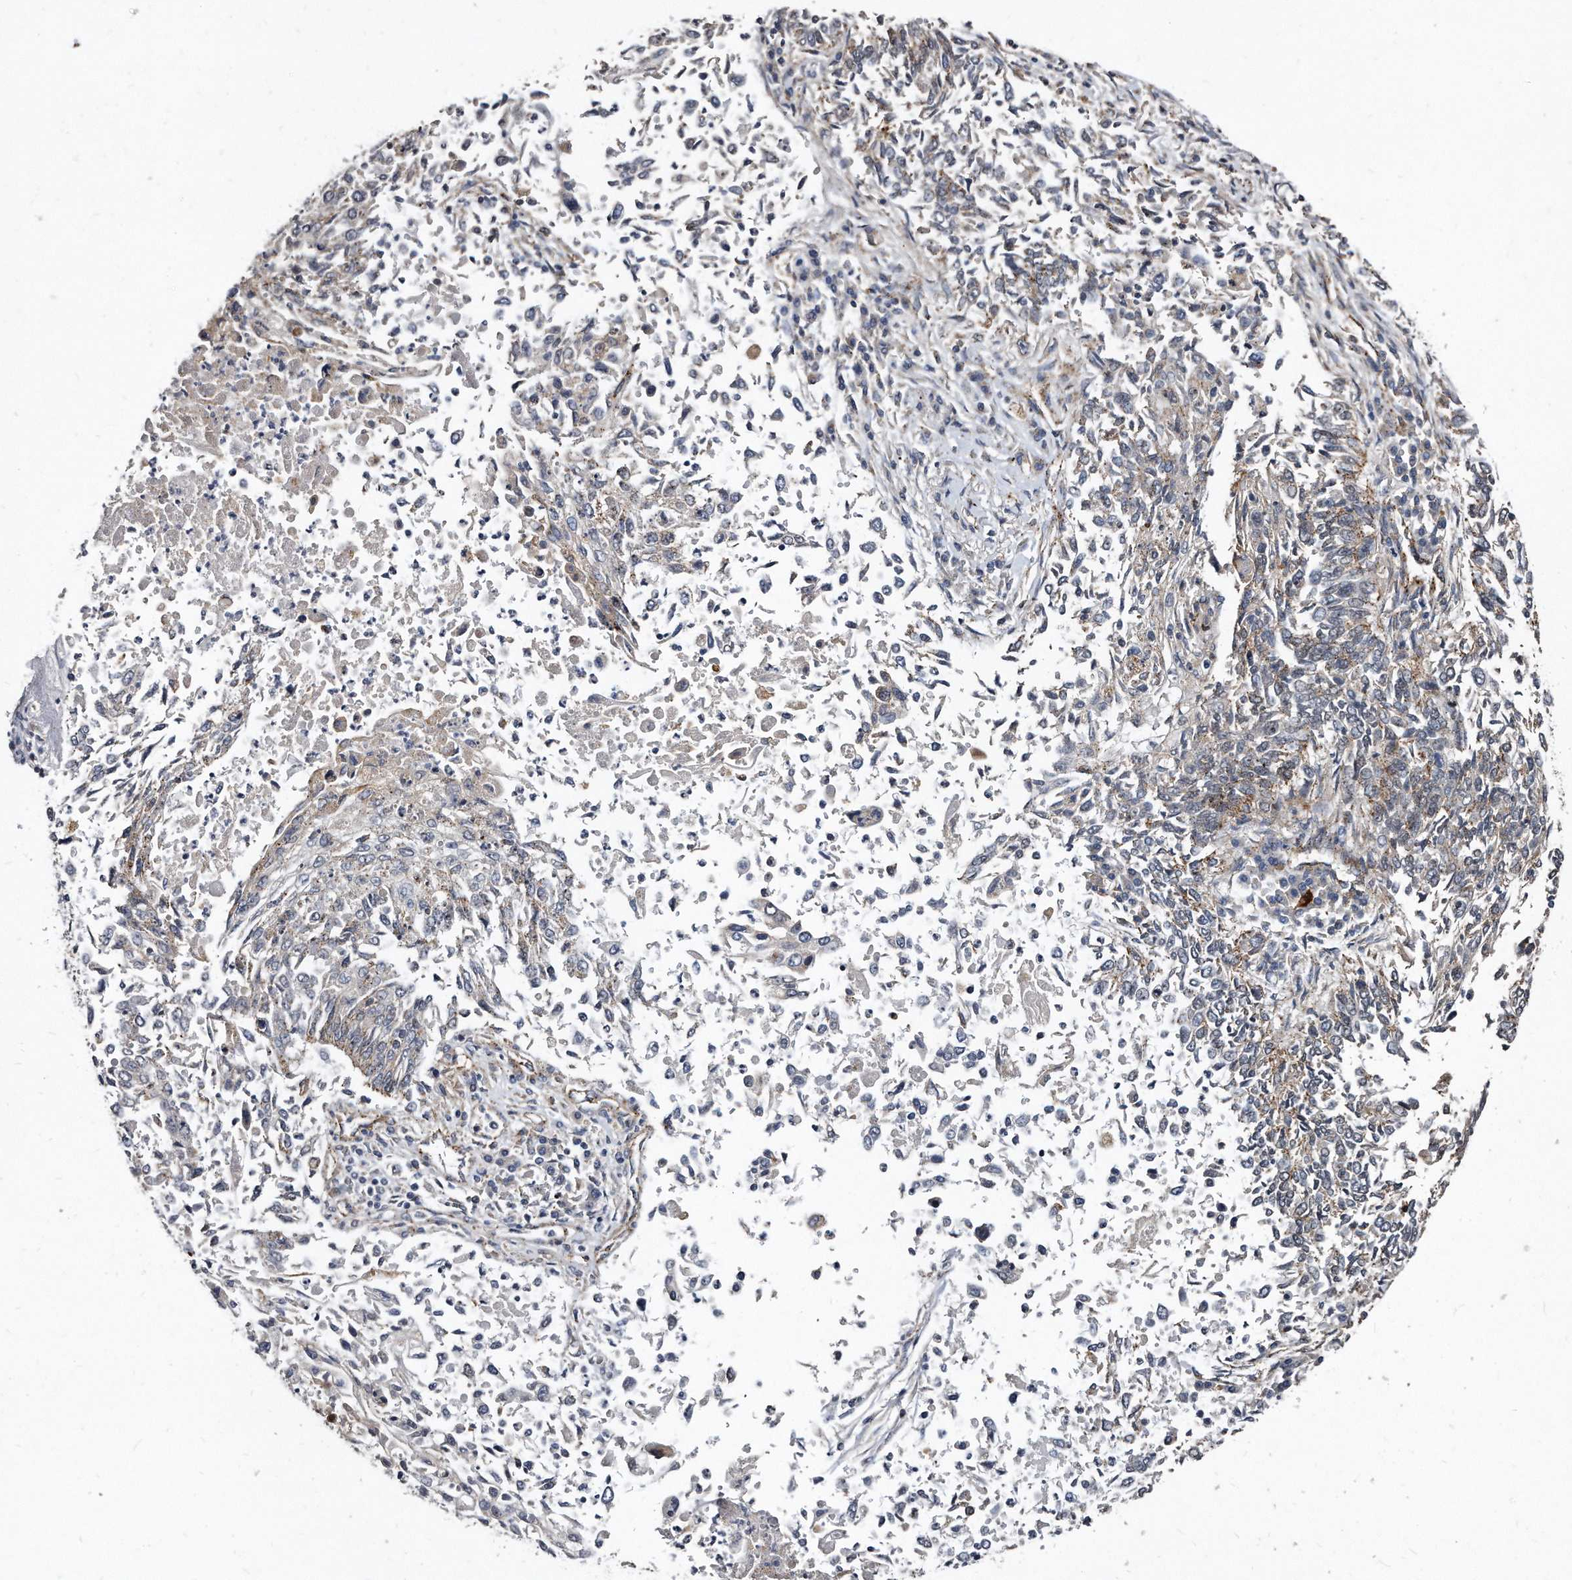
{"staining": {"intensity": "weak", "quantity": "<25%", "location": "cytoplasmic/membranous"}, "tissue": "lung cancer", "cell_type": "Tumor cells", "image_type": "cancer", "snomed": [{"axis": "morphology", "description": "Normal tissue, NOS"}, {"axis": "morphology", "description": "Squamous cell carcinoma, NOS"}, {"axis": "topography", "description": "Cartilage tissue"}, {"axis": "topography", "description": "Bronchus"}, {"axis": "topography", "description": "Lung"}, {"axis": "topography", "description": "Peripheral nerve tissue"}], "caption": "The image shows no staining of tumor cells in lung squamous cell carcinoma. The staining was performed using DAB to visualize the protein expression in brown, while the nuclei were stained in blue with hematoxylin (Magnification: 20x).", "gene": "KLHDC3", "patient": {"sex": "female", "age": 49}}